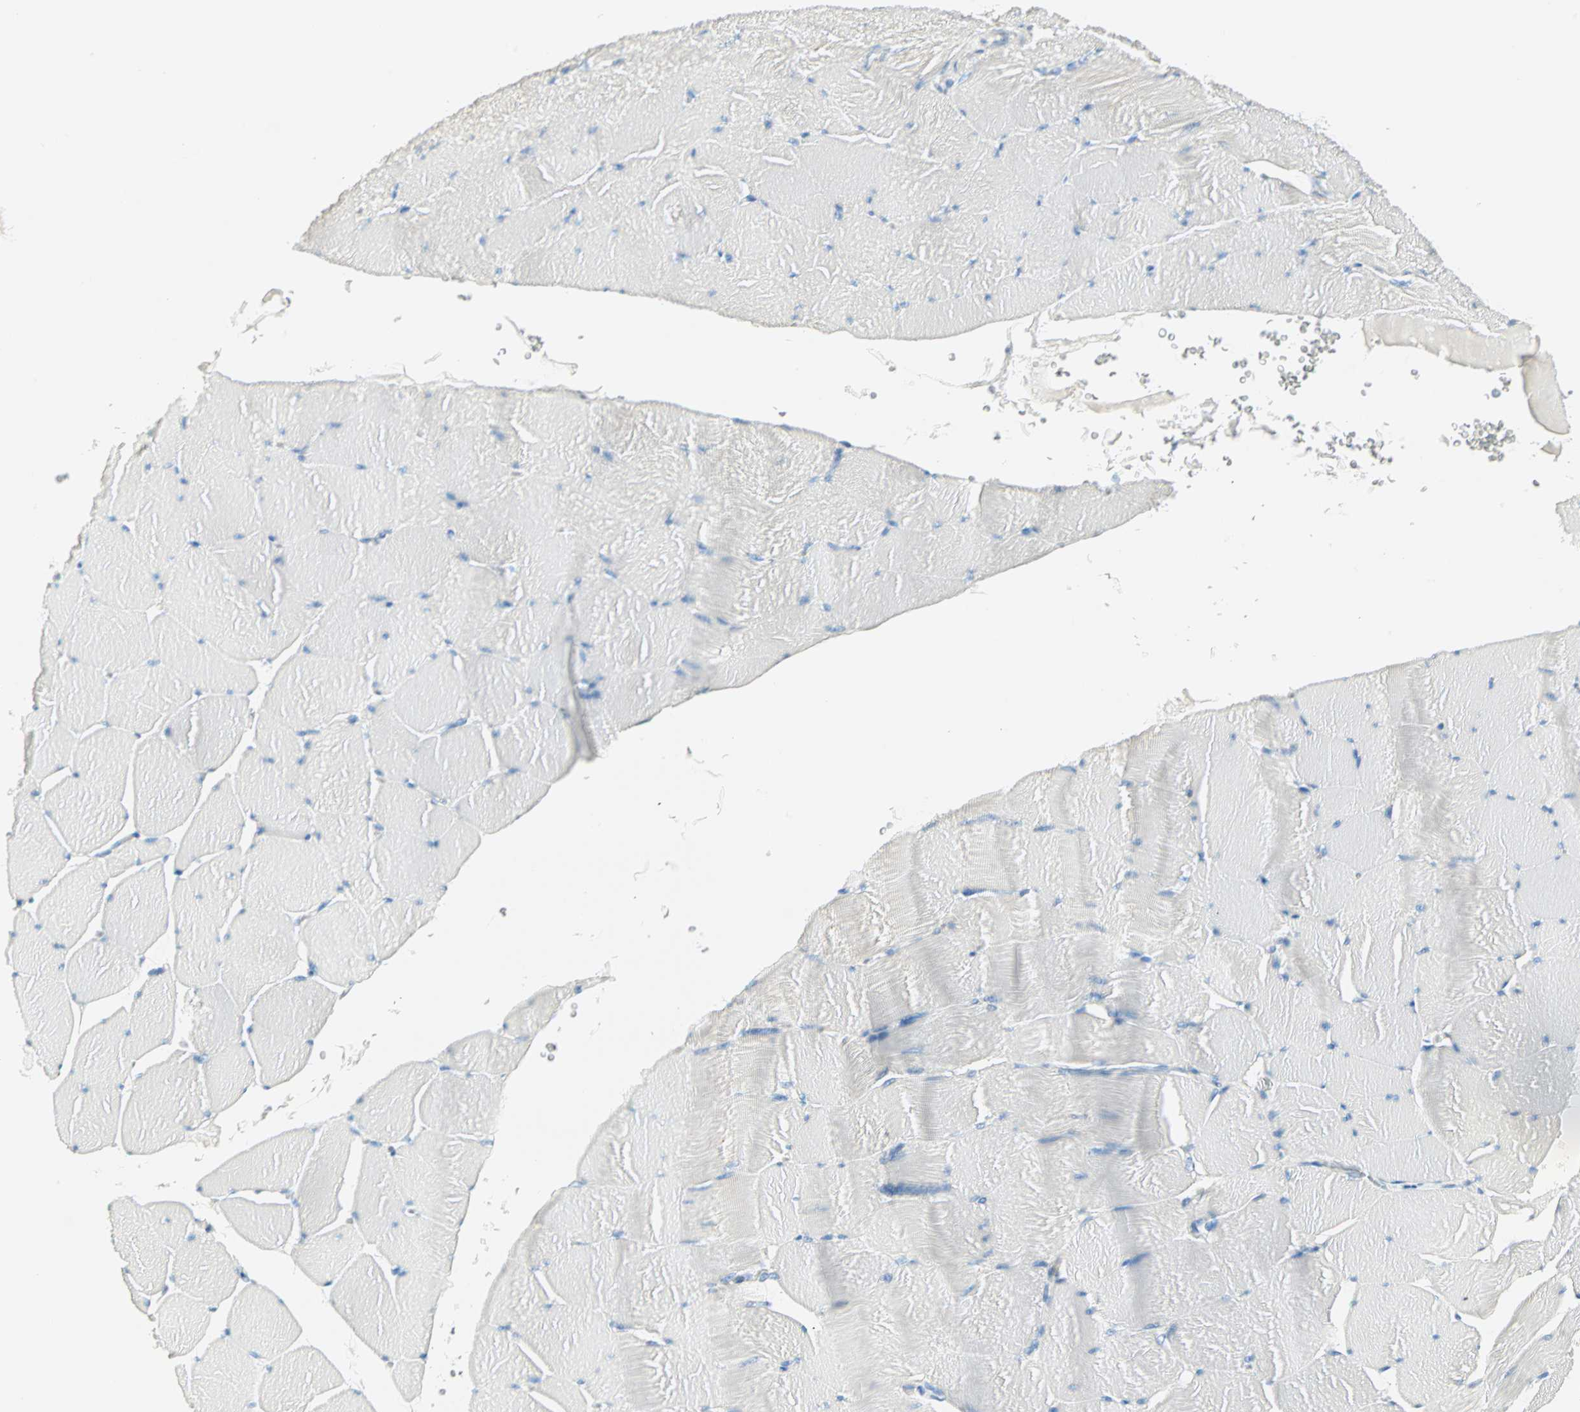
{"staining": {"intensity": "negative", "quantity": "none", "location": "none"}, "tissue": "skeletal muscle", "cell_type": "Myocytes", "image_type": "normal", "snomed": [{"axis": "morphology", "description": "Normal tissue, NOS"}, {"axis": "topography", "description": "Skeletal muscle"}], "caption": "The histopathology image demonstrates no staining of myocytes in benign skeletal muscle. The staining was performed using DAB (3,3'-diaminobenzidine) to visualize the protein expression in brown, while the nuclei were stained in blue with hematoxylin (Magnification: 20x).", "gene": "ATF6", "patient": {"sex": "male", "age": 62}}